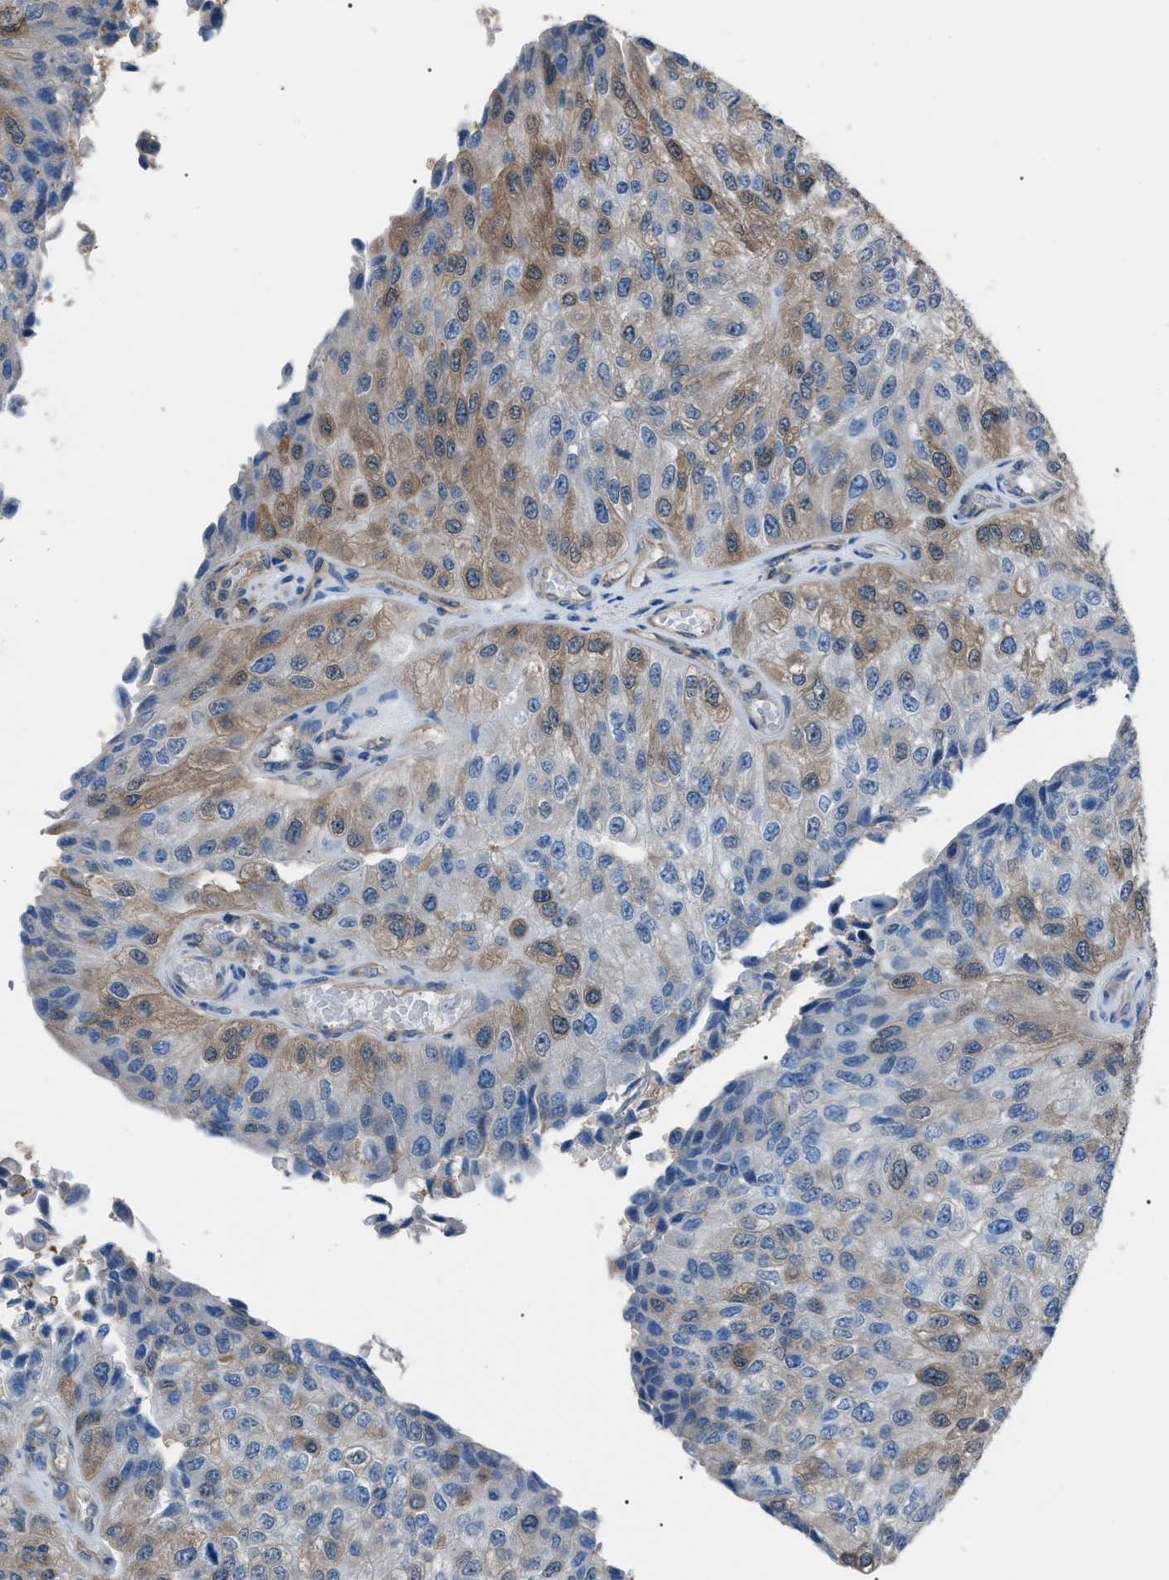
{"staining": {"intensity": "weak", "quantity": "25%-75%", "location": "cytoplasmic/membranous"}, "tissue": "urothelial cancer", "cell_type": "Tumor cells", "image_type": "cancer", "snomed": [{"axis": "morphology", "description": "Urothelial carcinoma, High grade"}, {"axis": "topography", "description": "Kidney"}, {"axis": "topography", "description": "Urinary bladder"}], "caption": "Brown immunohistochemical staining in human urothelial cancer reveals weak cytoplasmic/membranous positivity in approximately 25%-75% of tumor cells. Nuclei are stained in blue.", "gene": "PDCD5", "patient": {"sex": "male", "age": 77}}